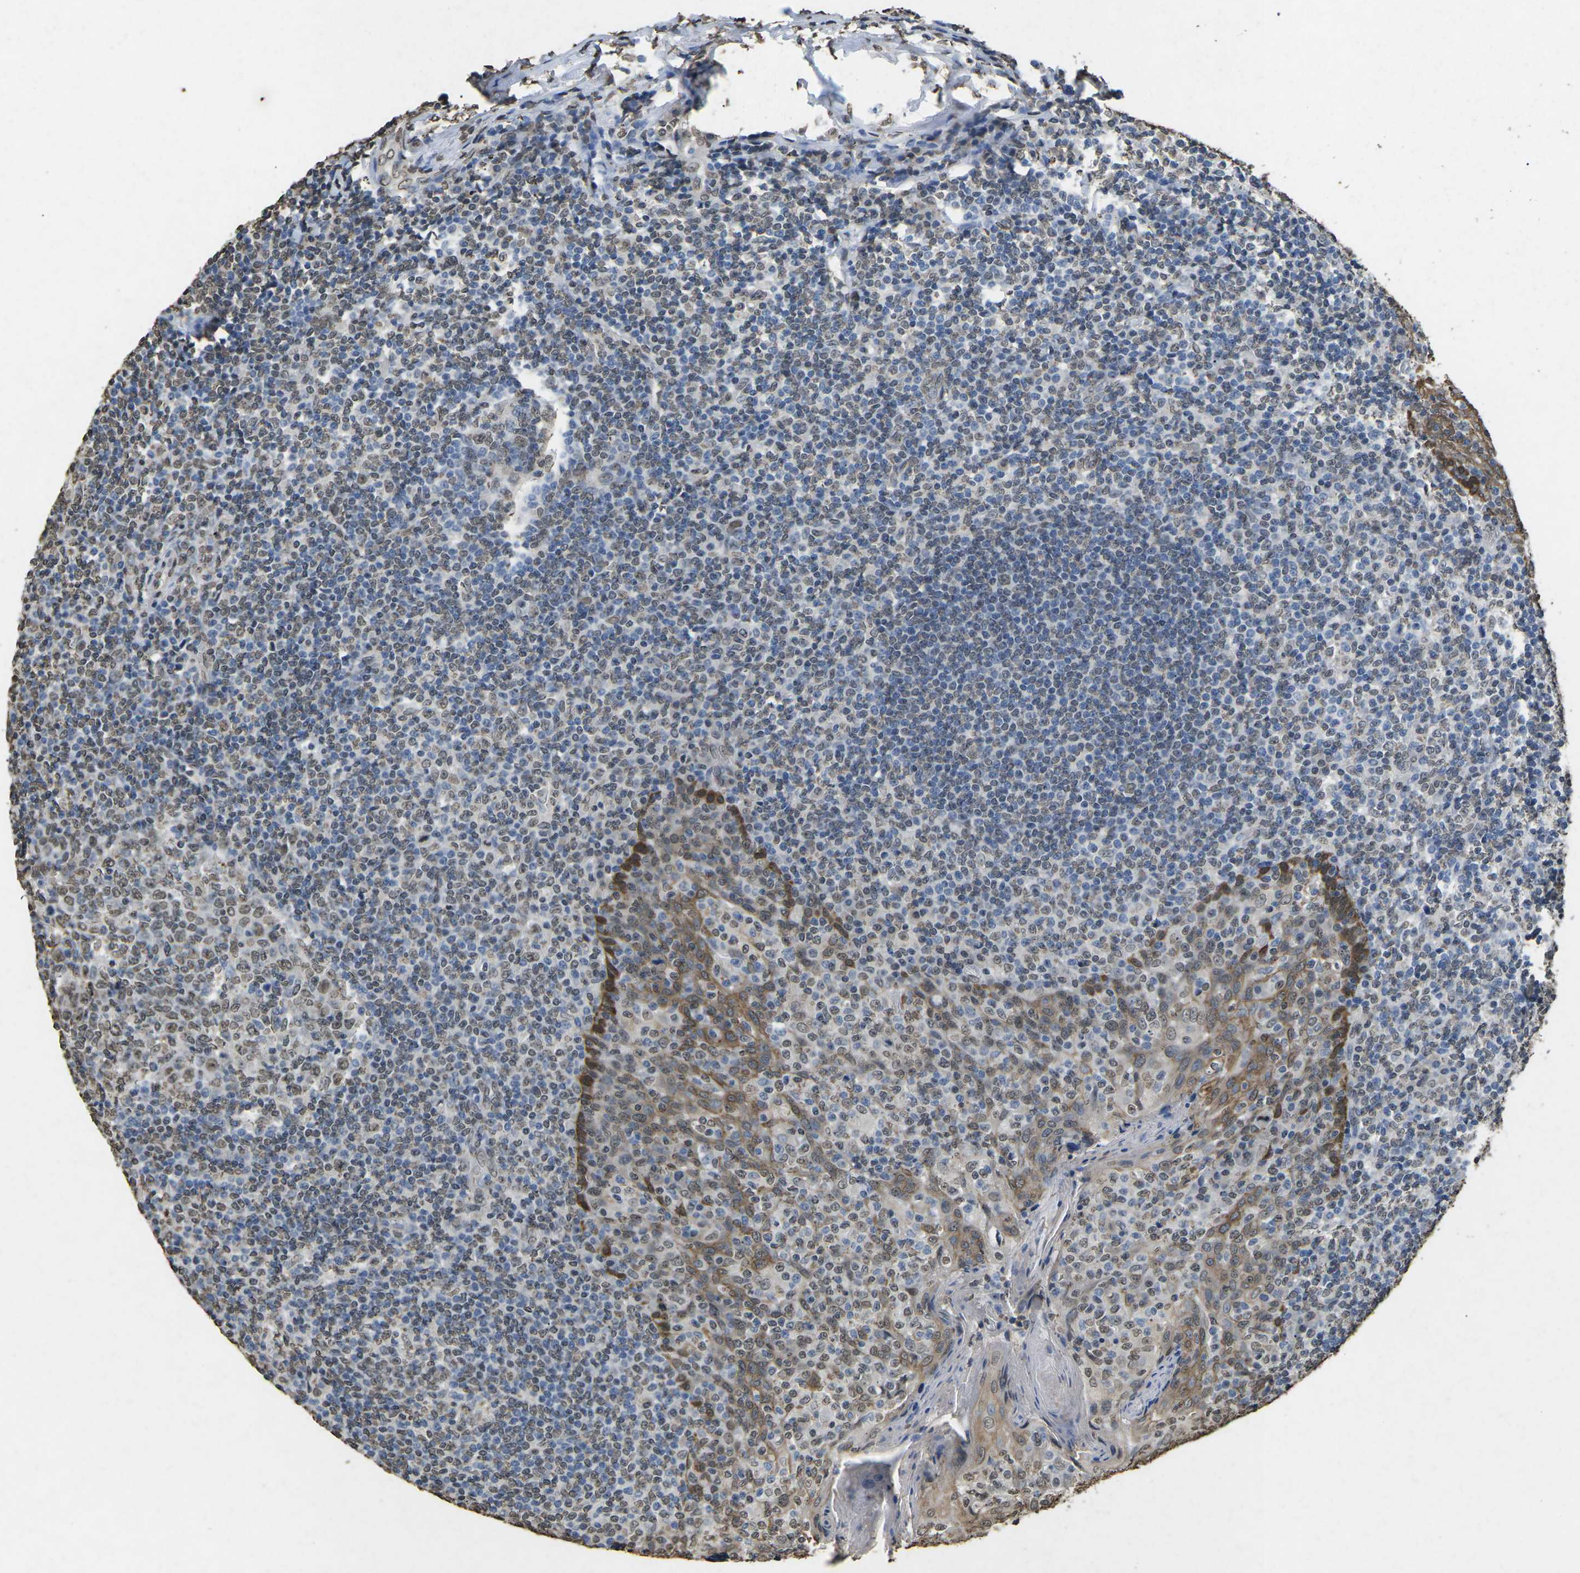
{"staining": {"intensity": "weak", "quantity": "25%-75%", "location": "nuclear"}, "tissue": "tonsil", "cell_type": "Germinal center cells", "image_type": "normal", "snomed": [{"axis": "morphology", "description": "Normal tissue, NOS"}, {"axis": "topography", "description": "Tonsil"}], "caption": "Immunohistochemical staining of normal human tonsil shows weak nuclear protein staining in about 25%-75% of germinal center cells.", "gene": "SCNN1B", "patient": {"sex": "female", "age": 19}}